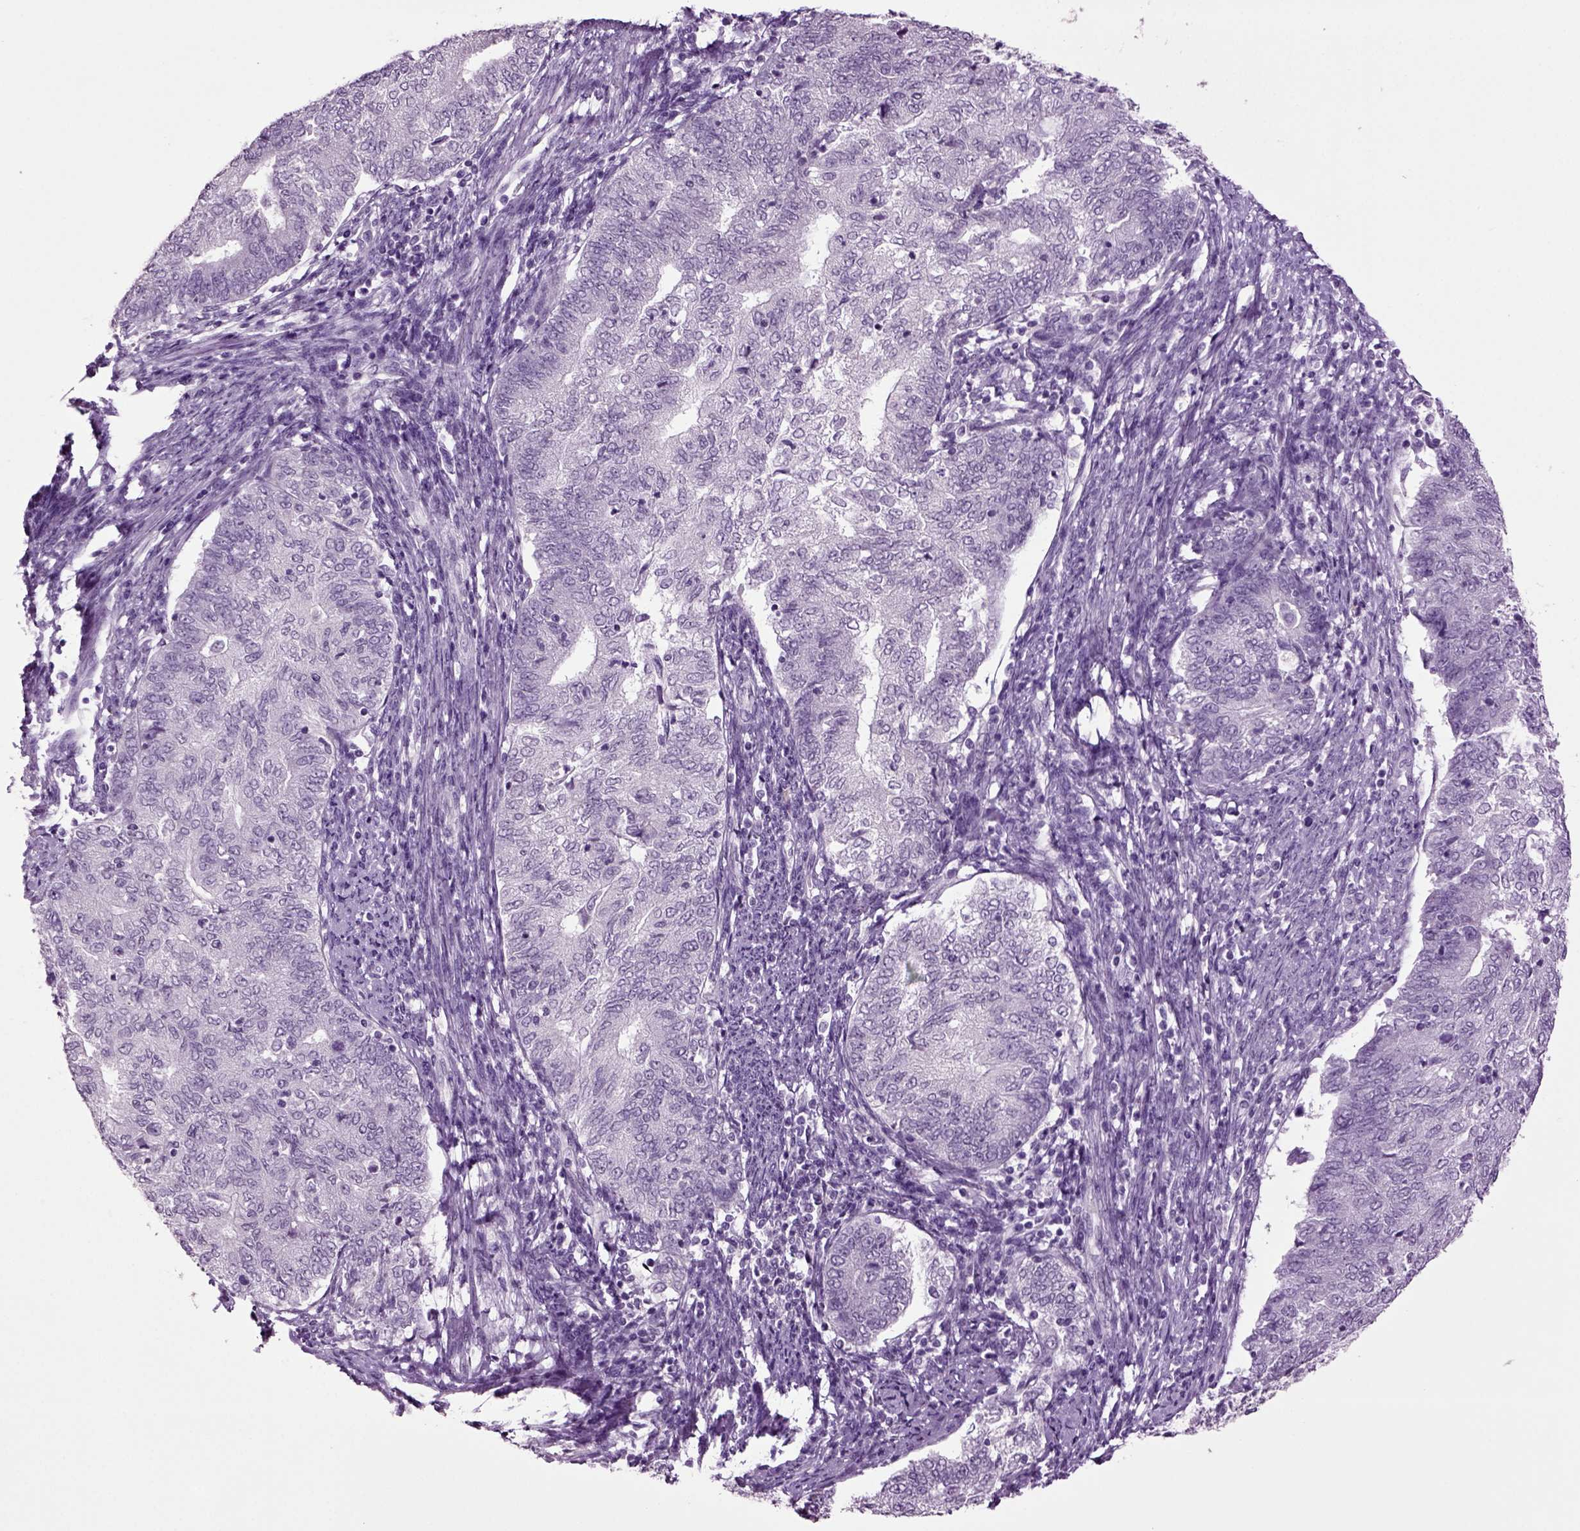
{"staining": {"intensity": "negative", "quantity": "none", "location": "none"}, "tissue": "endometrial cancer", "cell_type": "Tumor cells", "image_type": "cancer", "snomed": [{"axis": "morphology", "description": "Adenocarcinoma, NOS"}, {"axis": "topography", "description": "Endometrium"}], "caption": "High power microscopy micrograph of an IHC histopathology image of endometrial cancer (adenocarcinoma), revealing no significant expression in tumor cells.", "gene": "SLC17A6", "patient": {"sex": "female", "age": 65}}